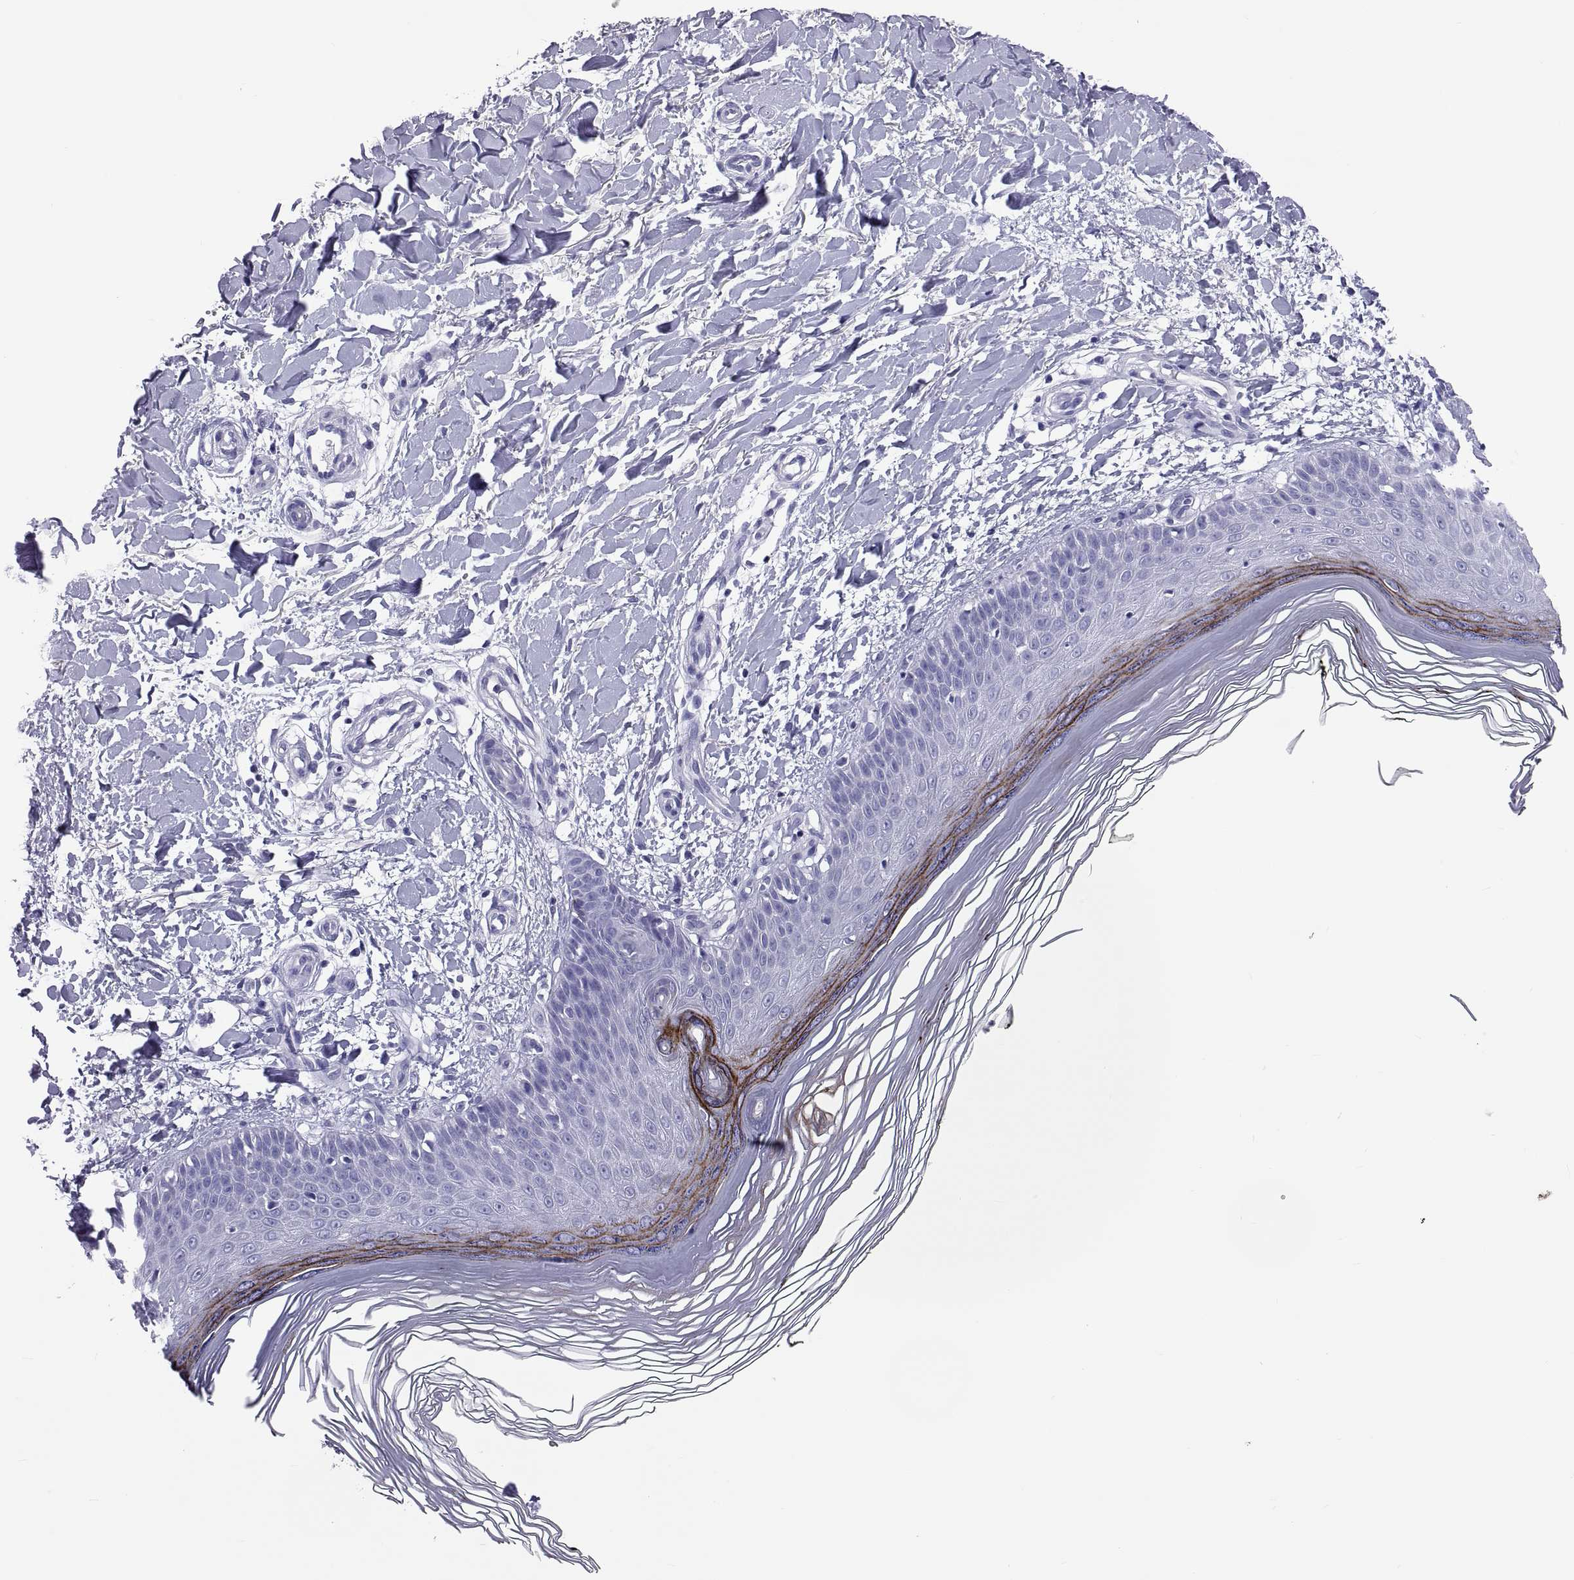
{"staining": {"intensity": "negative", "quantity": "none", "location": "none"}, "tissue": "skin", "cell_type": "Fibroblasts", "image_type": "normal", "snomed": [{"axis": "morphology", "description": "Normal tissue, NOS"}, {"axis": "topography", "description": "Skin"}], "caption": "Immunohistochemistry (IHC) of unremarkable skin shows no positivity in fibroblasts.", "gene": "BSPH1", "patient": {"sex": "female", "age": 62}}